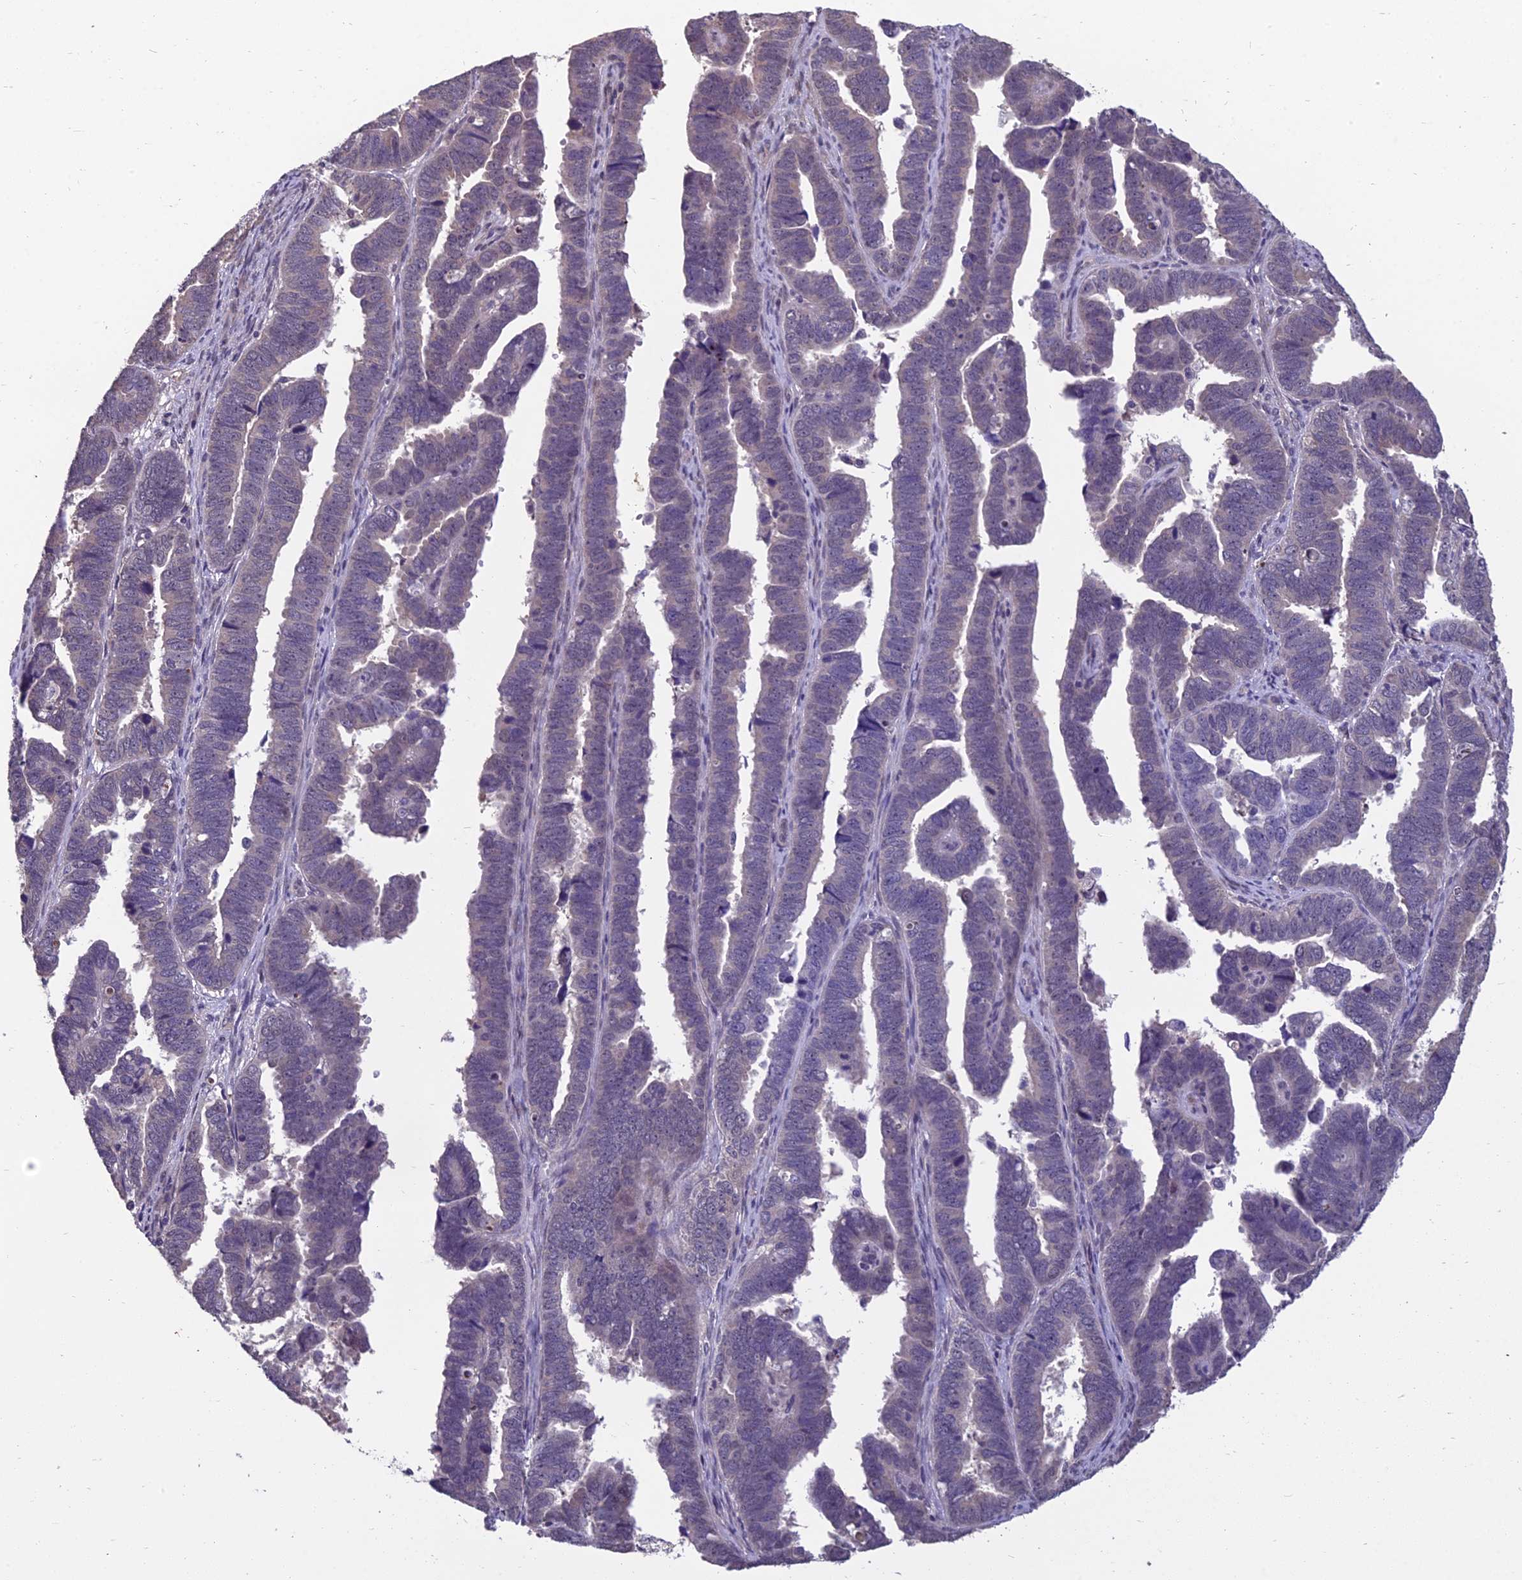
{"staining": {"intensity": "negative", "quantity": "none", "location": "none"}, "tissue": "endometrial cancer", "cell_type": "Tumor cells", "image_type": "cancer", "snomed": [{"axis": "morphology", "description": "Adenocarcinoma, NOS"}, {"axis": "topography", "description": "Endometrium"}], "caption": "The IHC photomicrograph has no significant expression in tumor cells of endometrial cancer tissue. (Stains: DAB (3,3'-diaminobenzidine) immunohistochemistry with hematoxylin counter stain, Microscopy: brightfield microscopy at high magnification).", "gene": "GRWD1", "patient": {"sex": "female", "age": 75}}